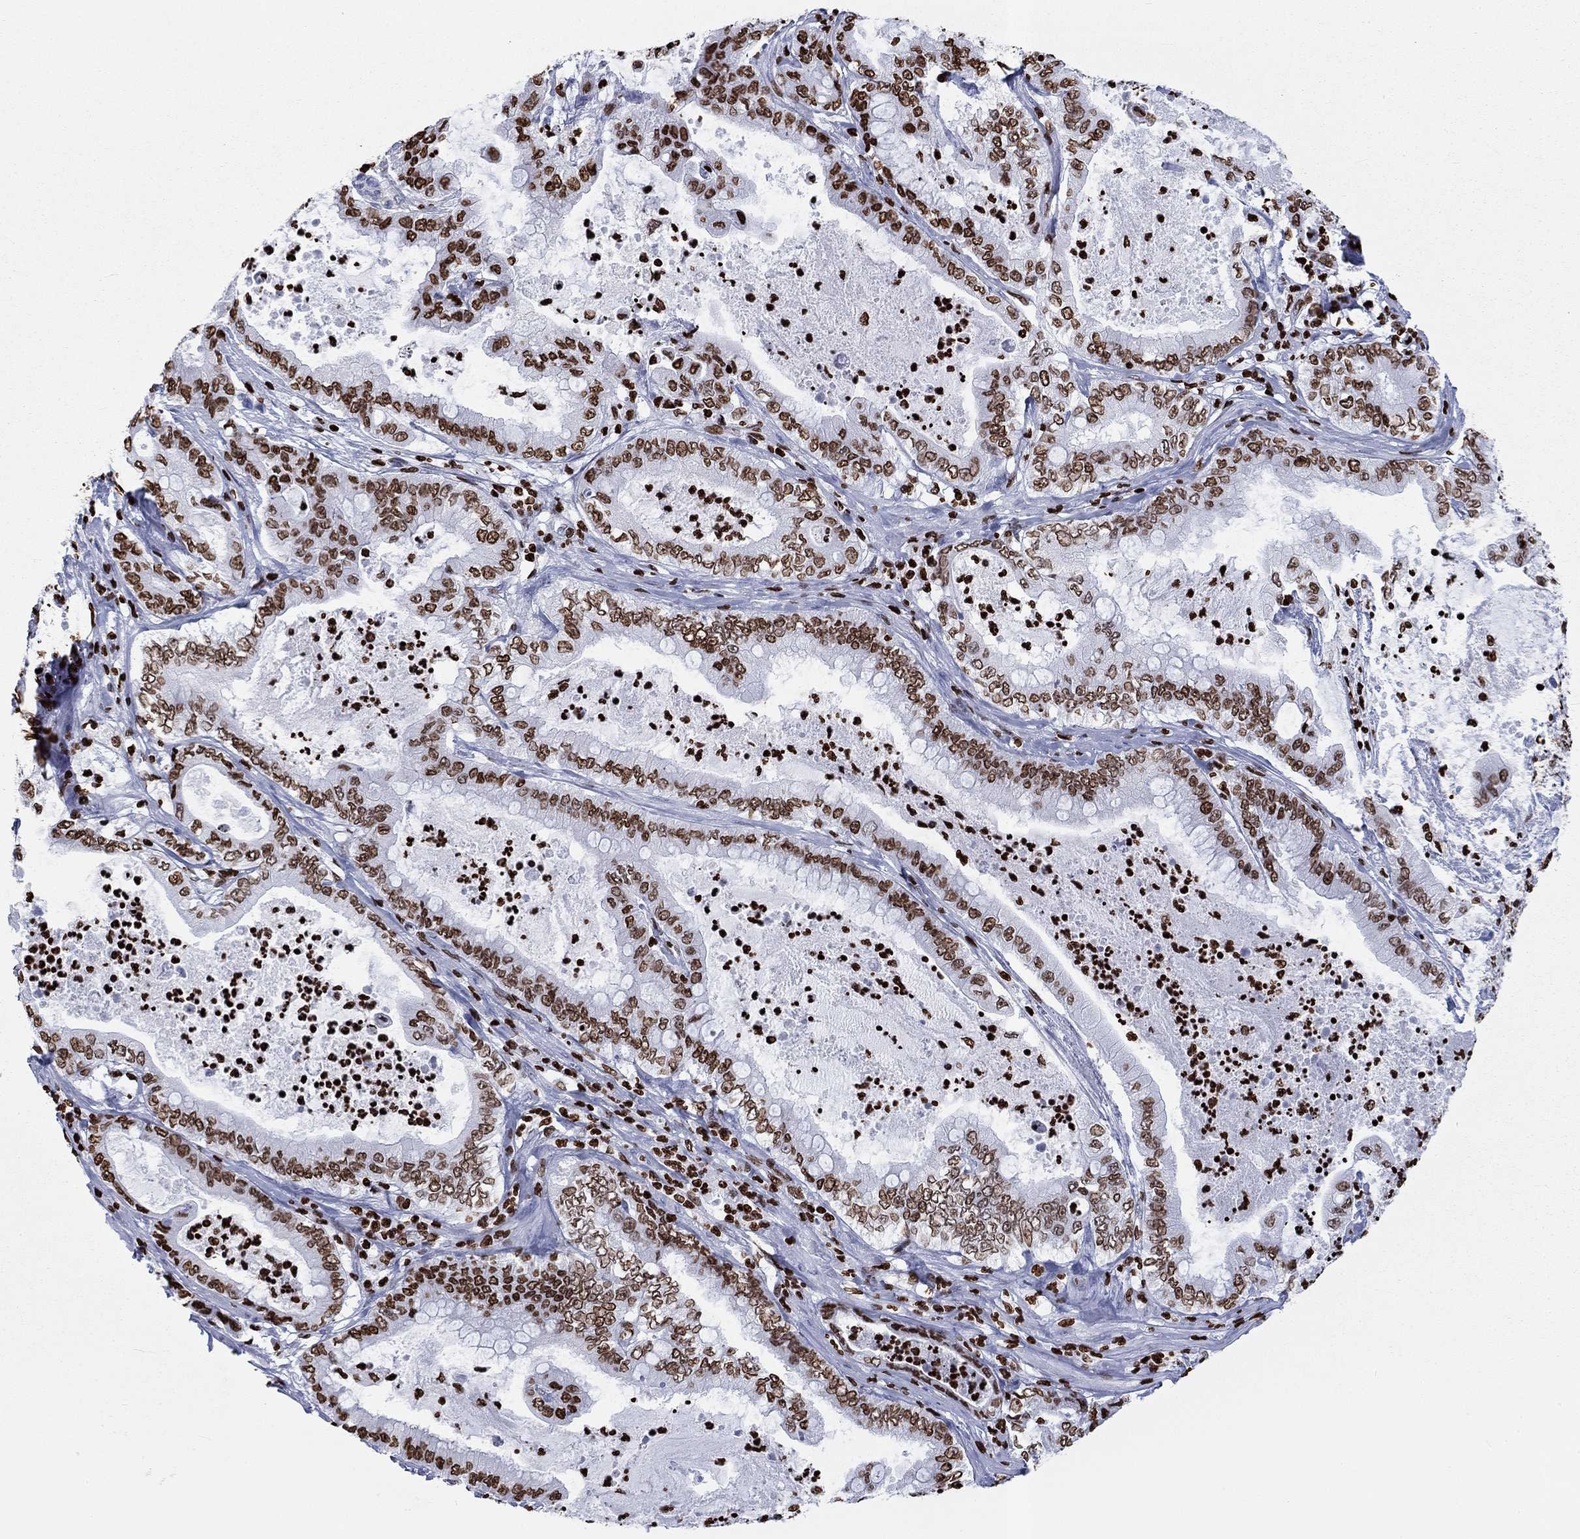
{"staining": {"intensity": "moderate", "quantity": ">75%", "location": "nuclear"}, "tissue": "pancreatic cancer", "cell_type": "Tumor cells", "image_type": "cancer", "snomed": [{"axis": "morphology", "description": "Adenocarcinoma, NOS"}, {"axis": "topography", "description": "Pancreas"}], "caption": "Adenocarcinoma (pancreatic) stained with a protein marker shows moderate staining in tumor cells.", "gene": "H1-5", "patient": {"sex": "male", "age": 71}}